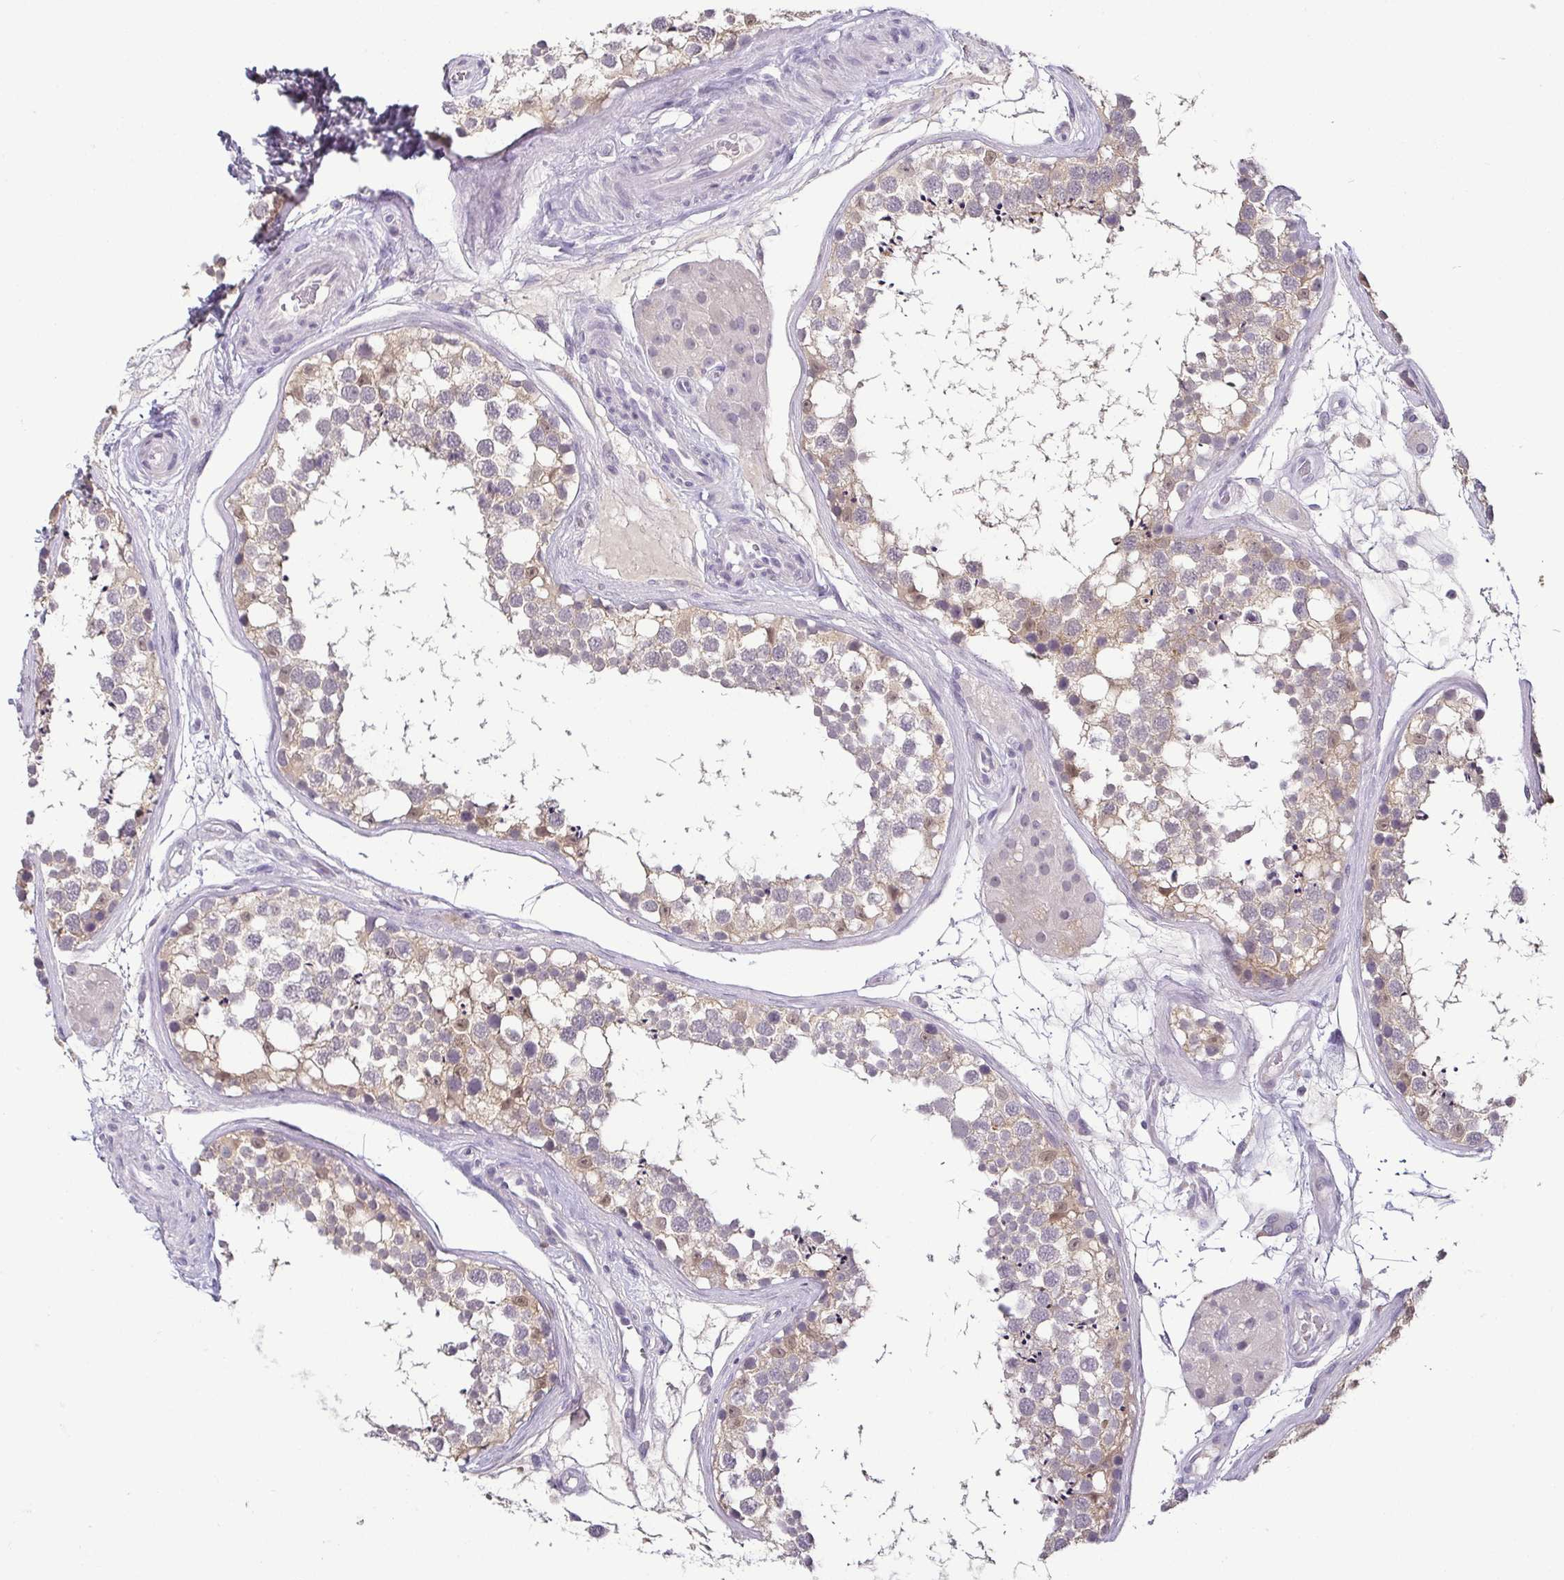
{"staining": {"intensity": "weak", "quantity": "25%-75%", "location": "cytoplasmic/membranous,nuclear"}, "tissue": "testis", "cell_type": "Cells in seminiferous ducts", "image_type": "normal", "snomed": [{"axis": "morphology", "description": "Normal tissue, NOS"}, {"axis": "morphology", "description": "Seminoma, NOS"}, {"axis": "topography", "description": "Testis"}], "caption": "Unremarkable testis shows weak cytoplasmic/membranous,nuclear staining in about 25%-75% of cells in seminiferous ducts.", "gene": "HOPX", "patient": {"sex": "male", "age": 65}}